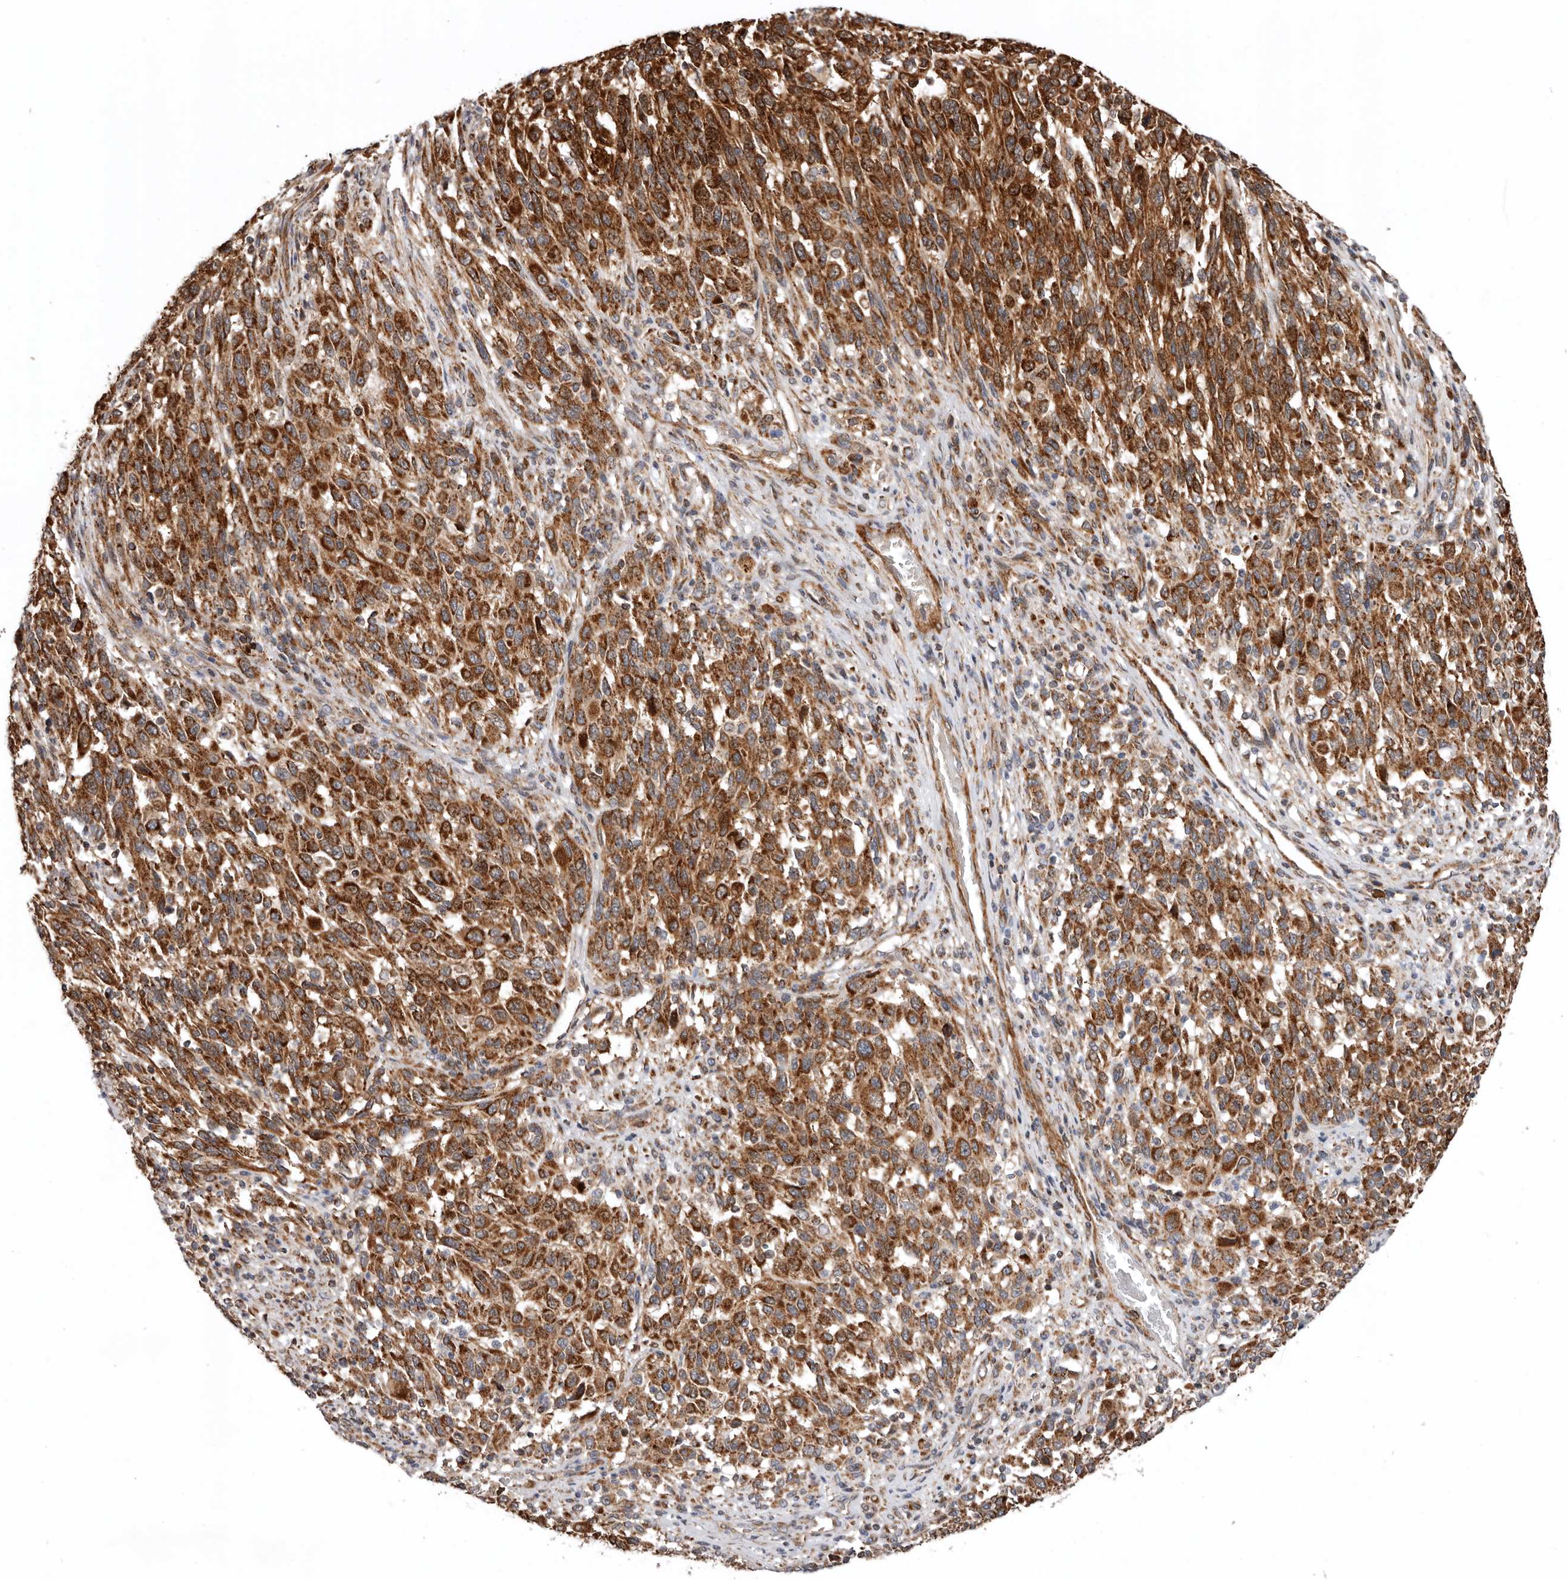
{"staining": {"intensity": "strong", "quantity": ">75%", "location": "cytoplasmic/membranous"}, "tissue": "melanoma", "cell_type": "Tumor cells", "image_type": "cancer", "snomed": [{"axis": "morphology", "description": "Malignant melanoma, Metastatic site"}, {"axis": "topography", "description": "Lymph node"}], "caption": "A micrograph of malignant melanoma (metastatic site) stained for a protein exhibits strong cytoplasmic/membranous brown staining in tumor cells. (DAB IHC with brightfield microscopy, high magnification).", "gene": "PROKR1", "patient": {"sex": "male", "age": 61}}